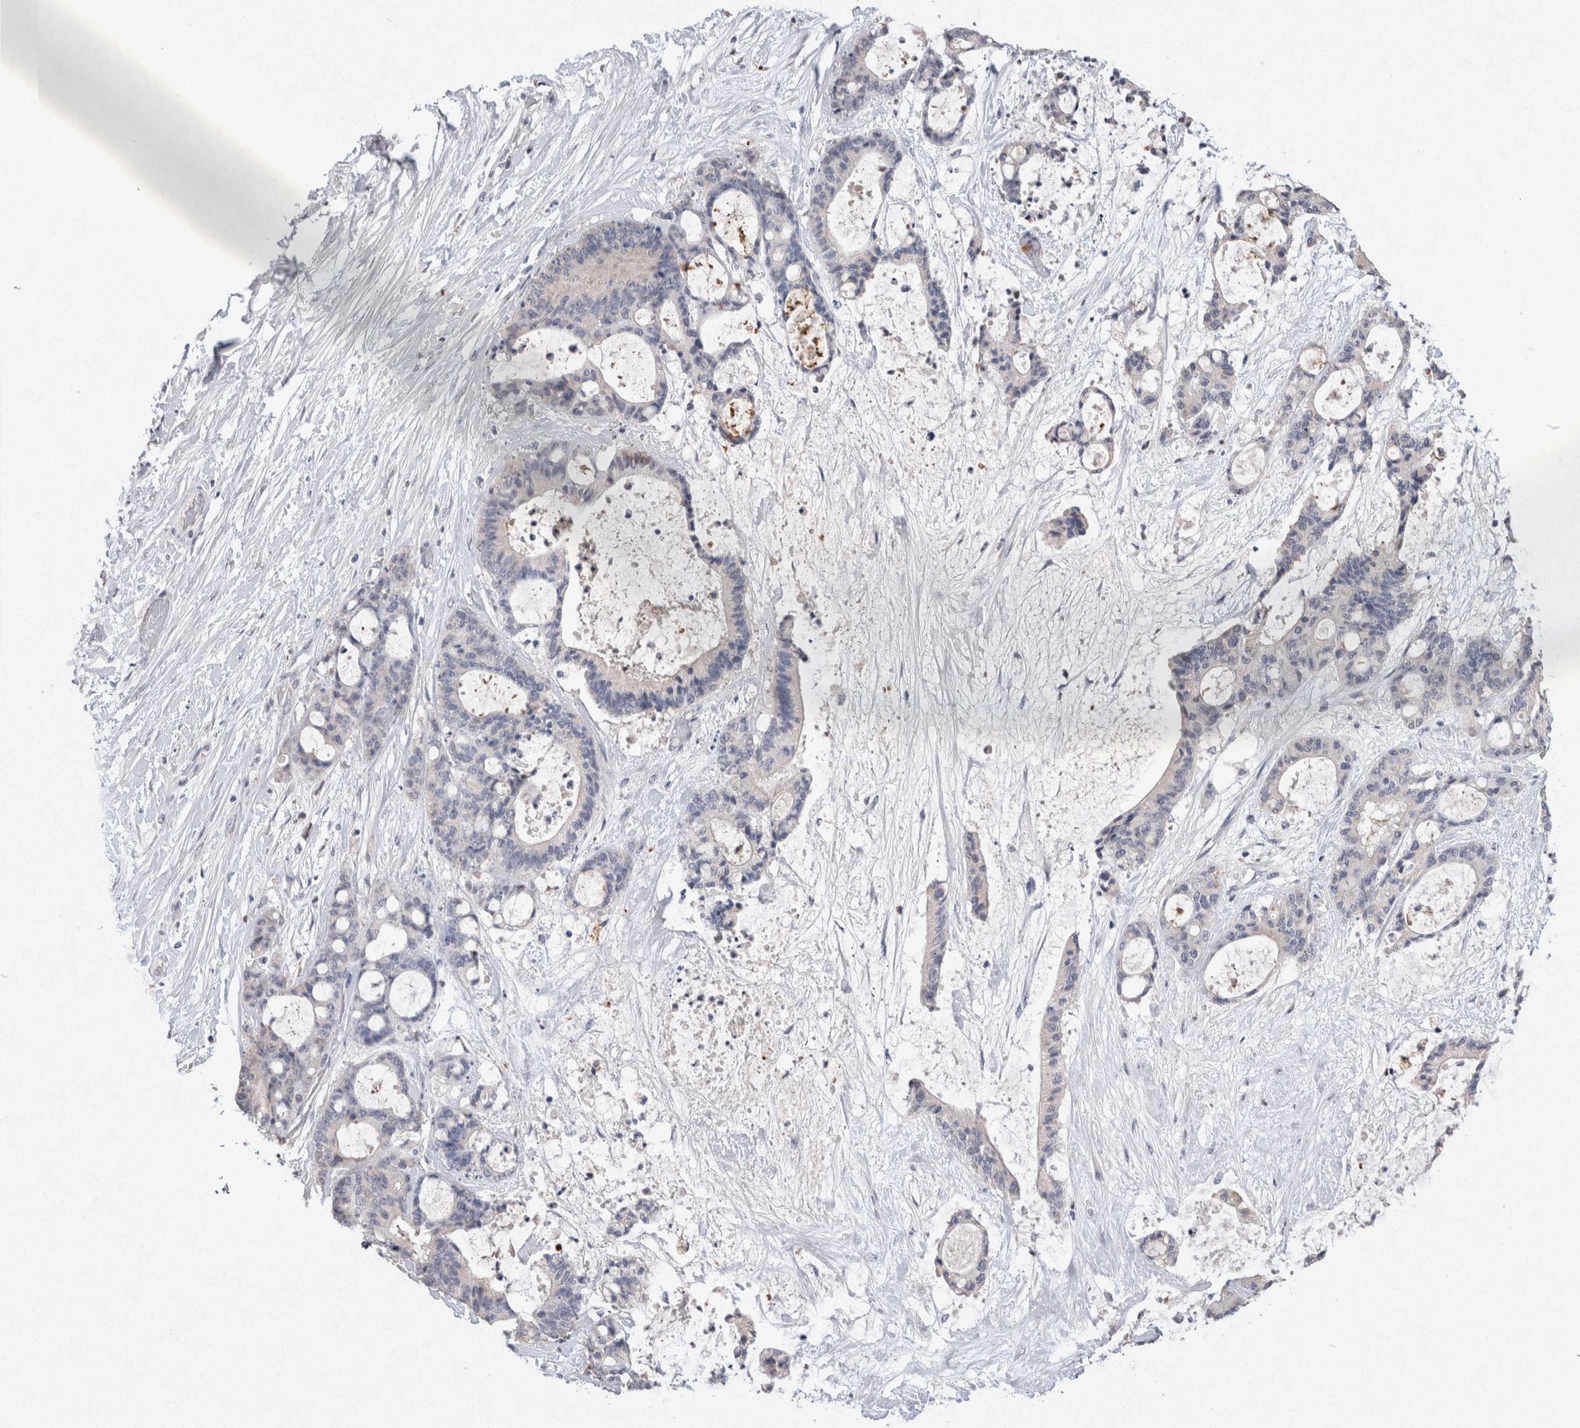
{"staining": {"intensity": "negative", "quantity": "none", "location": "none"}, "tissue": "liver cancer", "cell_type": "Tumor cells", "image_type": "cancer", "snomed": [{"axis": "morphology", "description": "Cholangiocarcinoma"}, {"axis": "topography", "description": "Liver"}], "caption": "Protein analysis of cholangiocarcinoma (liver) demonstrates no significant staining in tumor cells.", "gene": "FABP7", "patient": {"sex": "female", "age": 73}}